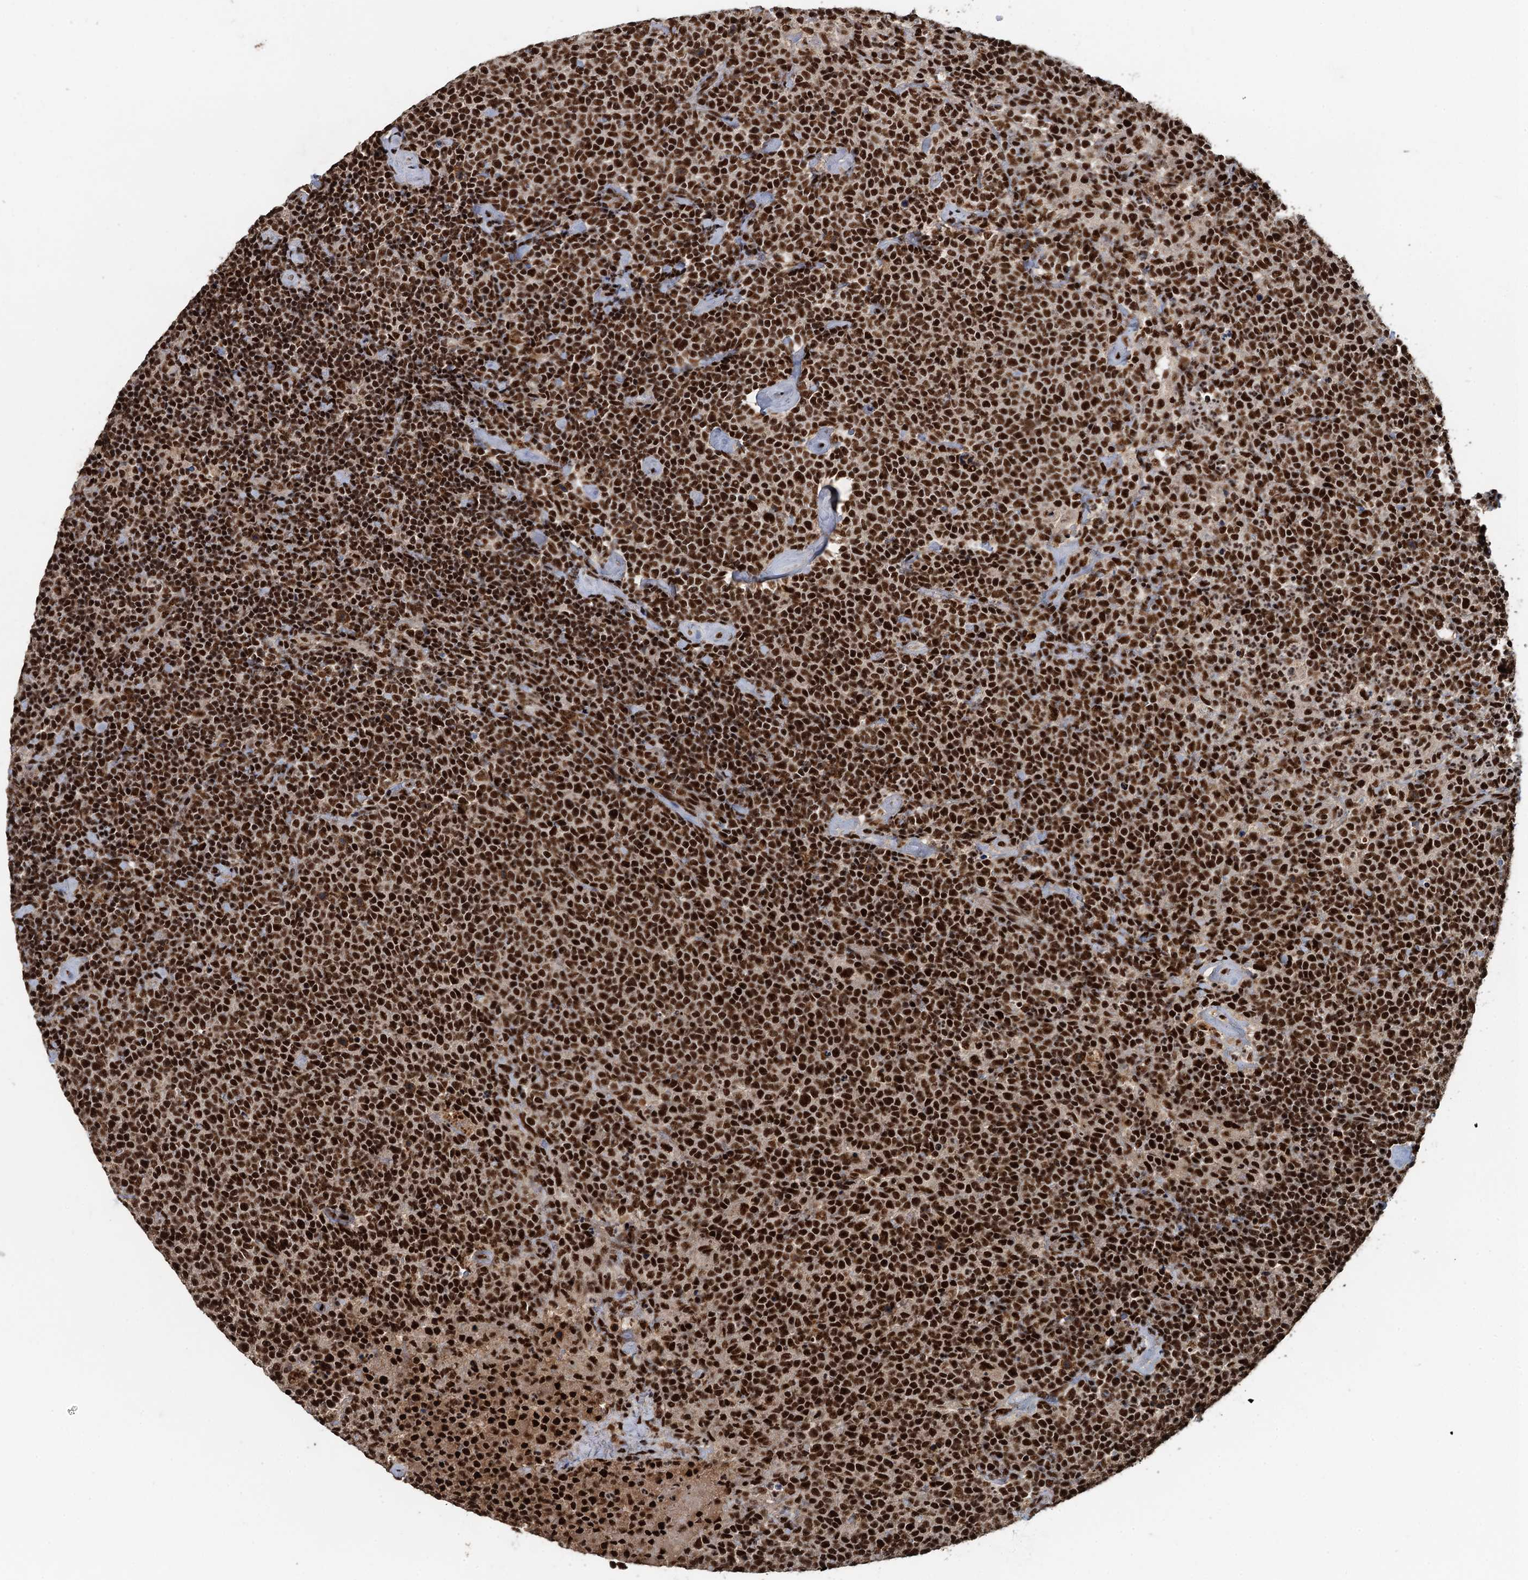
{"staining": {"intensity": "strong", "quantity": ">75%", "location": "nuclear"}, "tissue": "lymphoma", "cell_type": "Tumor cells", "image_type": "cancer", "snomed": [{"axis": "morphology", "description": "Malignant lymphoma, non-Hodgkin's type, High grade"}, {"axis": "topography", "description": "Lymph node"}], "caption": "Immunohistochemistry (IHC) staining of malignant lymphoma, non-Hodgkin's type (high-grade), which exhibits high levels of strong nuclear positivity in approximately >75% of tumor cells indicating strong nuclear protein positivity. The staining was performed using DAB (3,3'-diaminobenzidine) (brown) for protein detection and nuclei were counterstained in hematoxylin (blue).", "gene": "ZC3H18", "patient": {"sex": "male", "age": 61}}